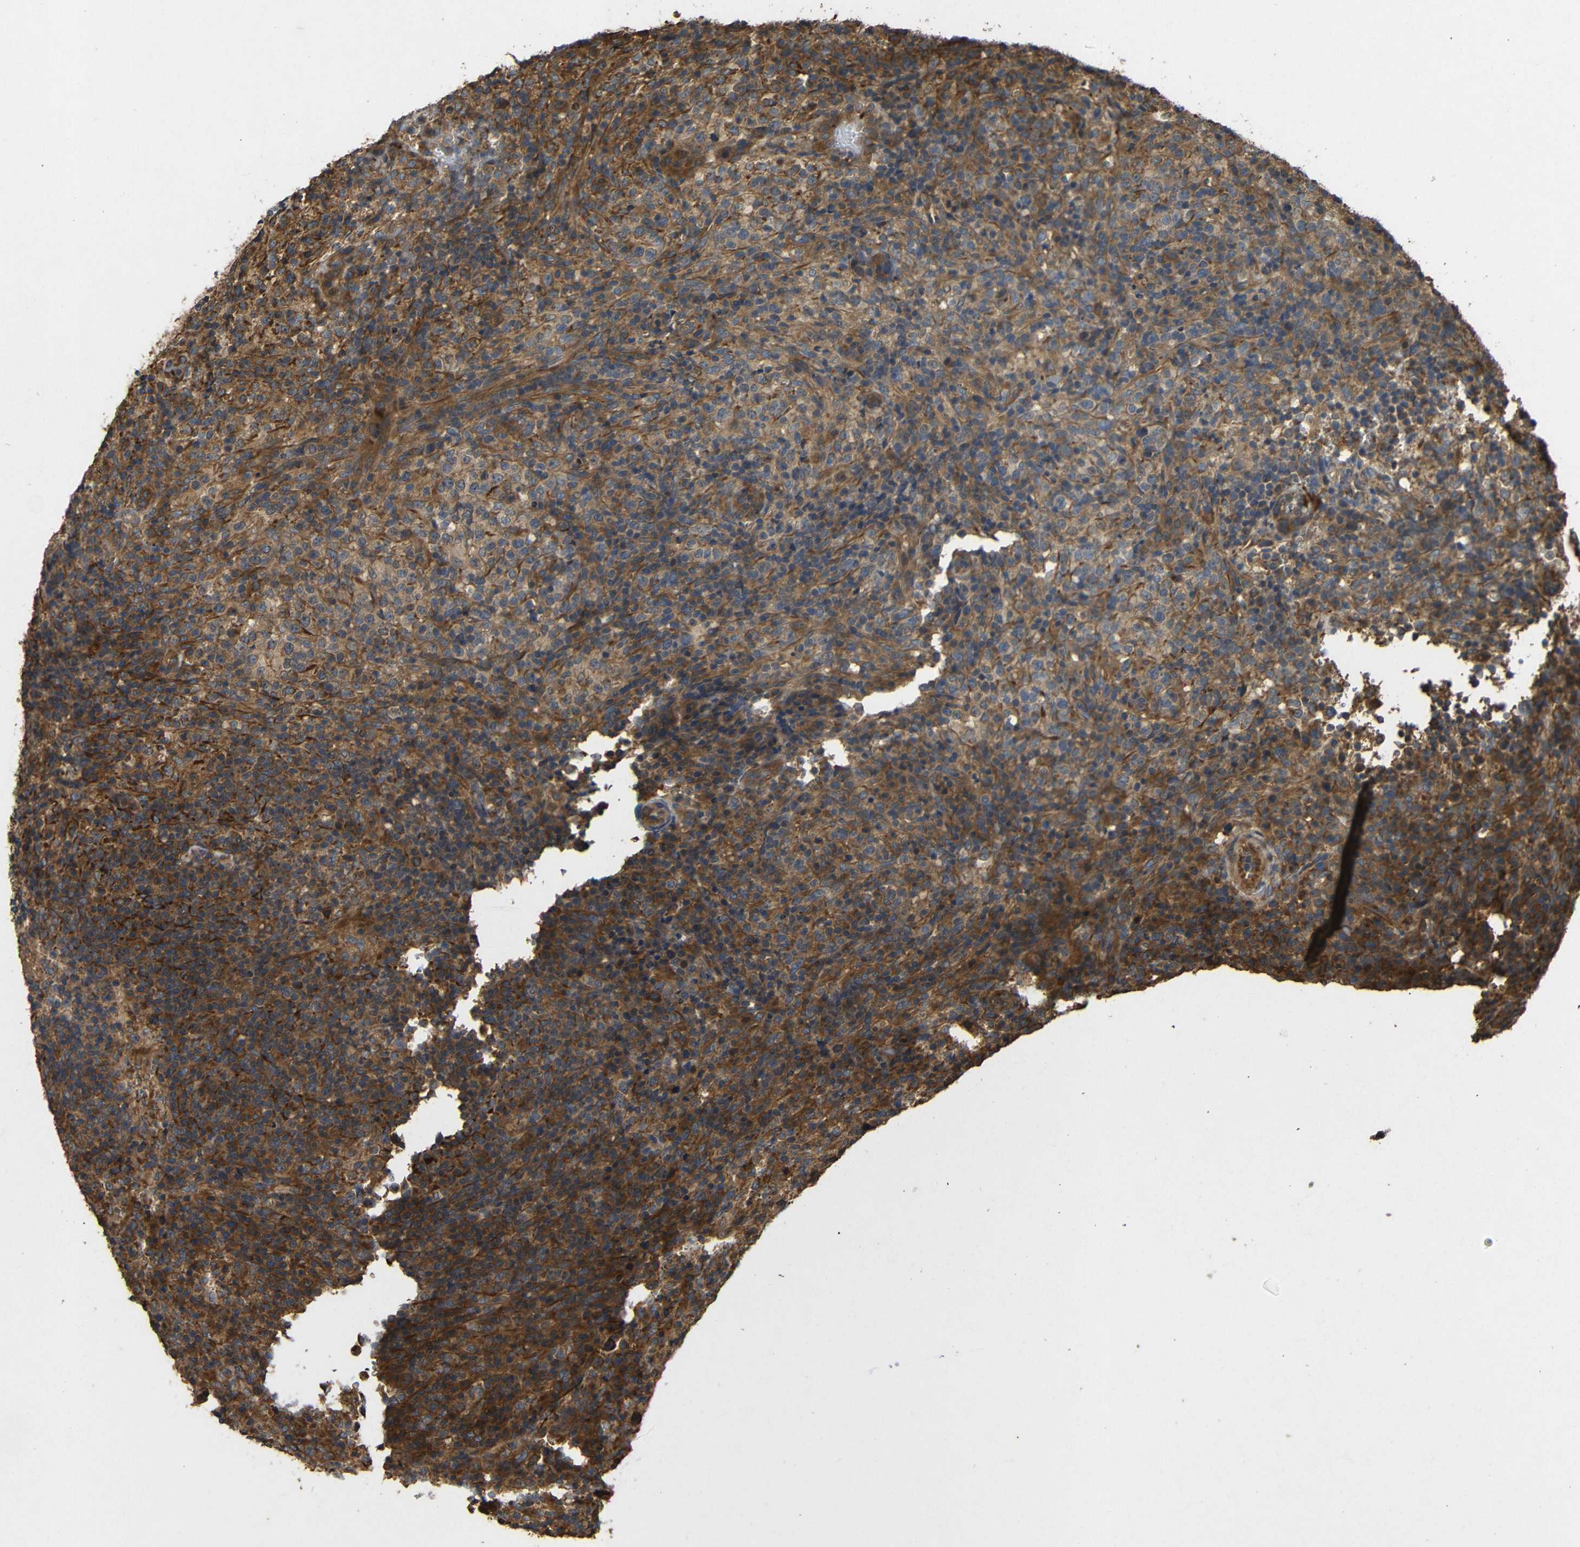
{"staining": {"intensity": "moderate", "quantity": ">75%", "location": "cytoplasmic/membranous"}, "tissue": "lymphoma", "cell_type": "Tumor cells", "image_type": "cancer", "snomed": [{"axis": "morphology", "description": "Malignant lymphoma, non-Hodgkin's type, High grade"}, {"axis": "topography", "description": "Lymph node"}], "caption": "Brown immunohistochemical staining in human high-grade malignant lymphoma, non-Hodgkin's type demonstrates moderate cytoplasmic/membranous expression in about >75% of tumor cells.", "gene": "EIF2S1", "patient": {"sex": "female", "age": 76}}